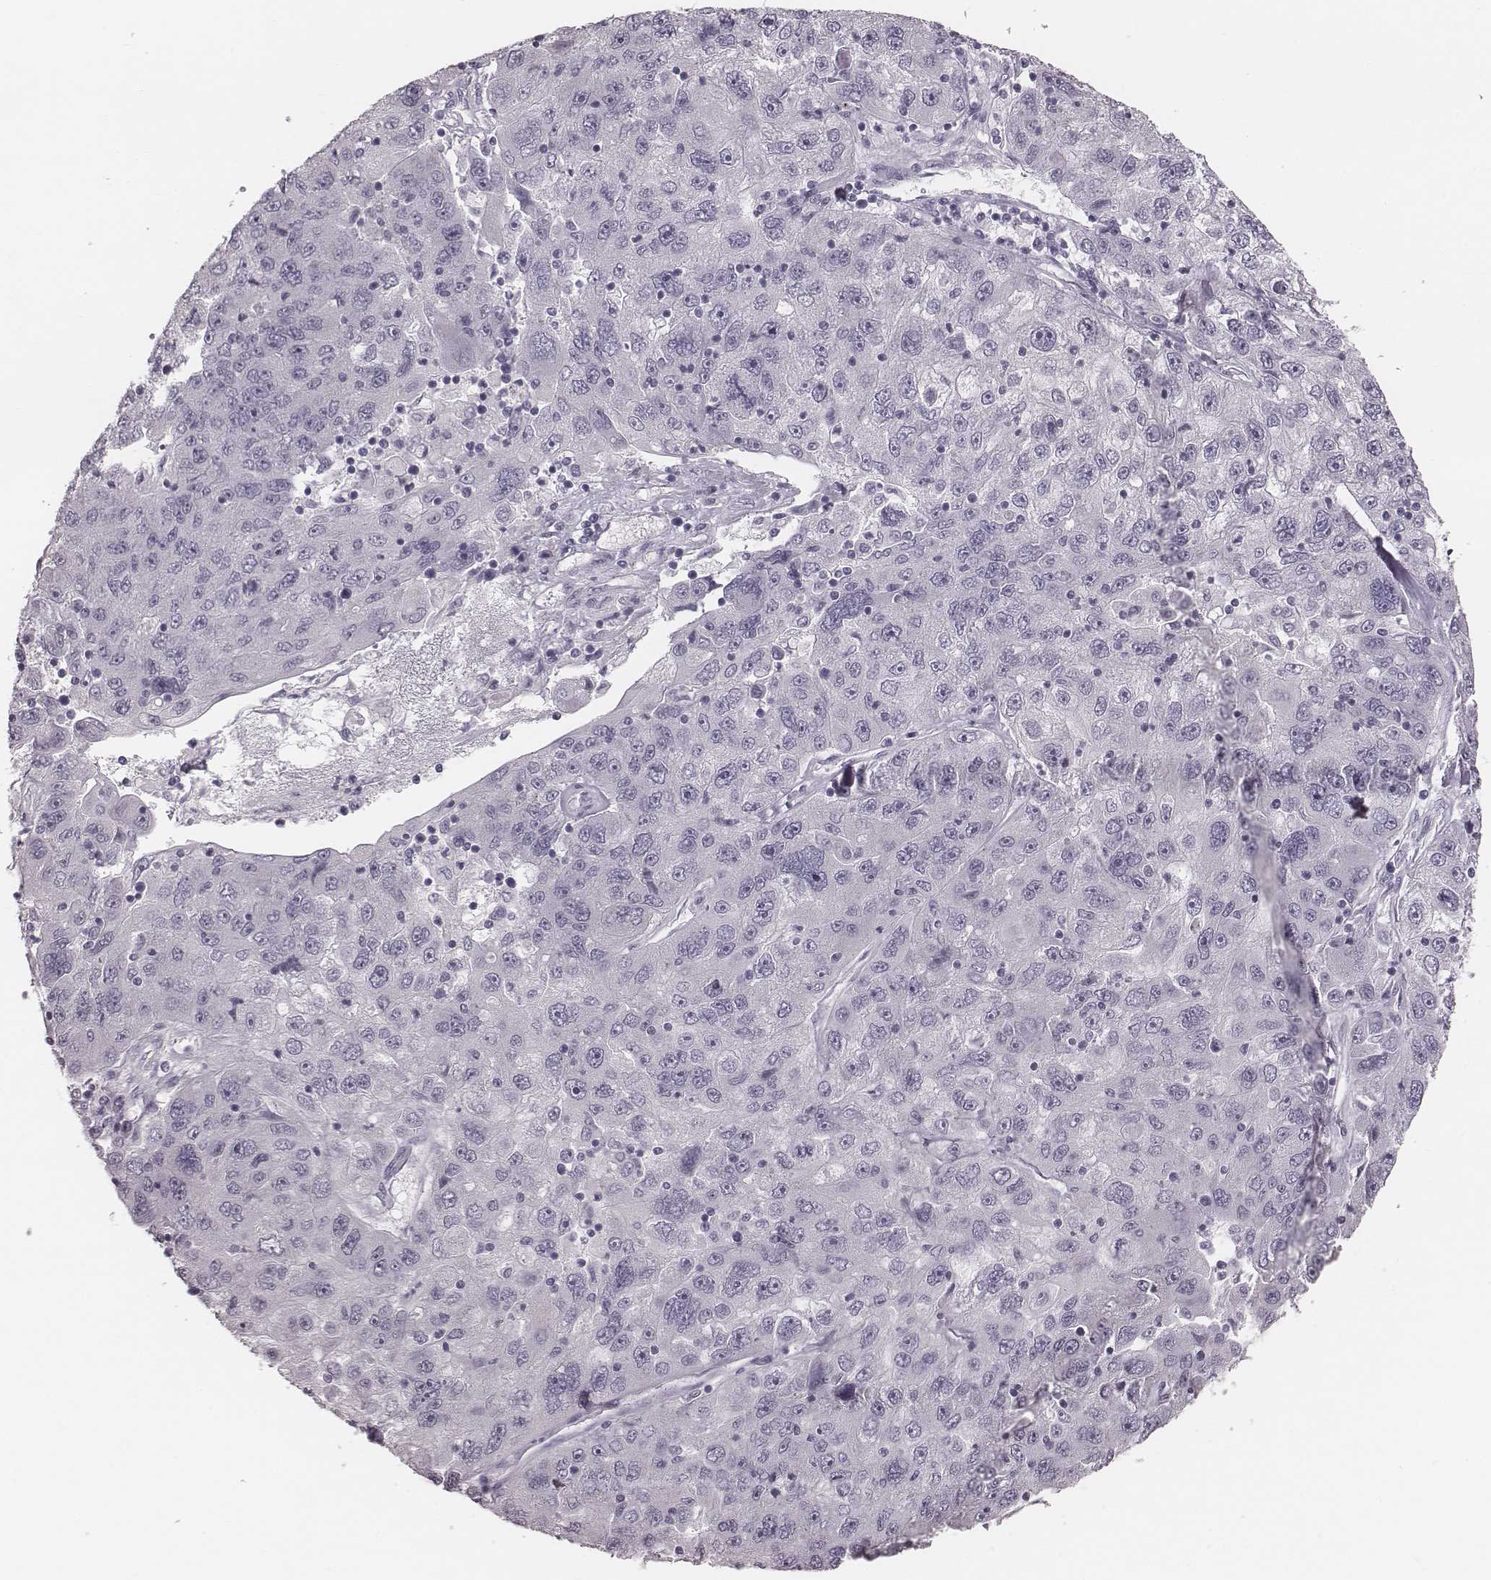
{"staining": {"intensity": "negative", "quantity": "none", "location": "none"}, "tissue": "stomach cancer", "cell_type": "Tumor cells", "image_type": "cancer", "snomed": [{"axis": "morphology", "description": "Adenocarcinoma, NOS"}, {"axis": "topography", "description": "Stomach"}], "caption": "Immunohistochemical staining of stomach cancer (adenocarcinoma) demonstrates no significant expression in tumor cells.", "gene": "SPA17", "patient": {"sex": "male", "age": 56}}